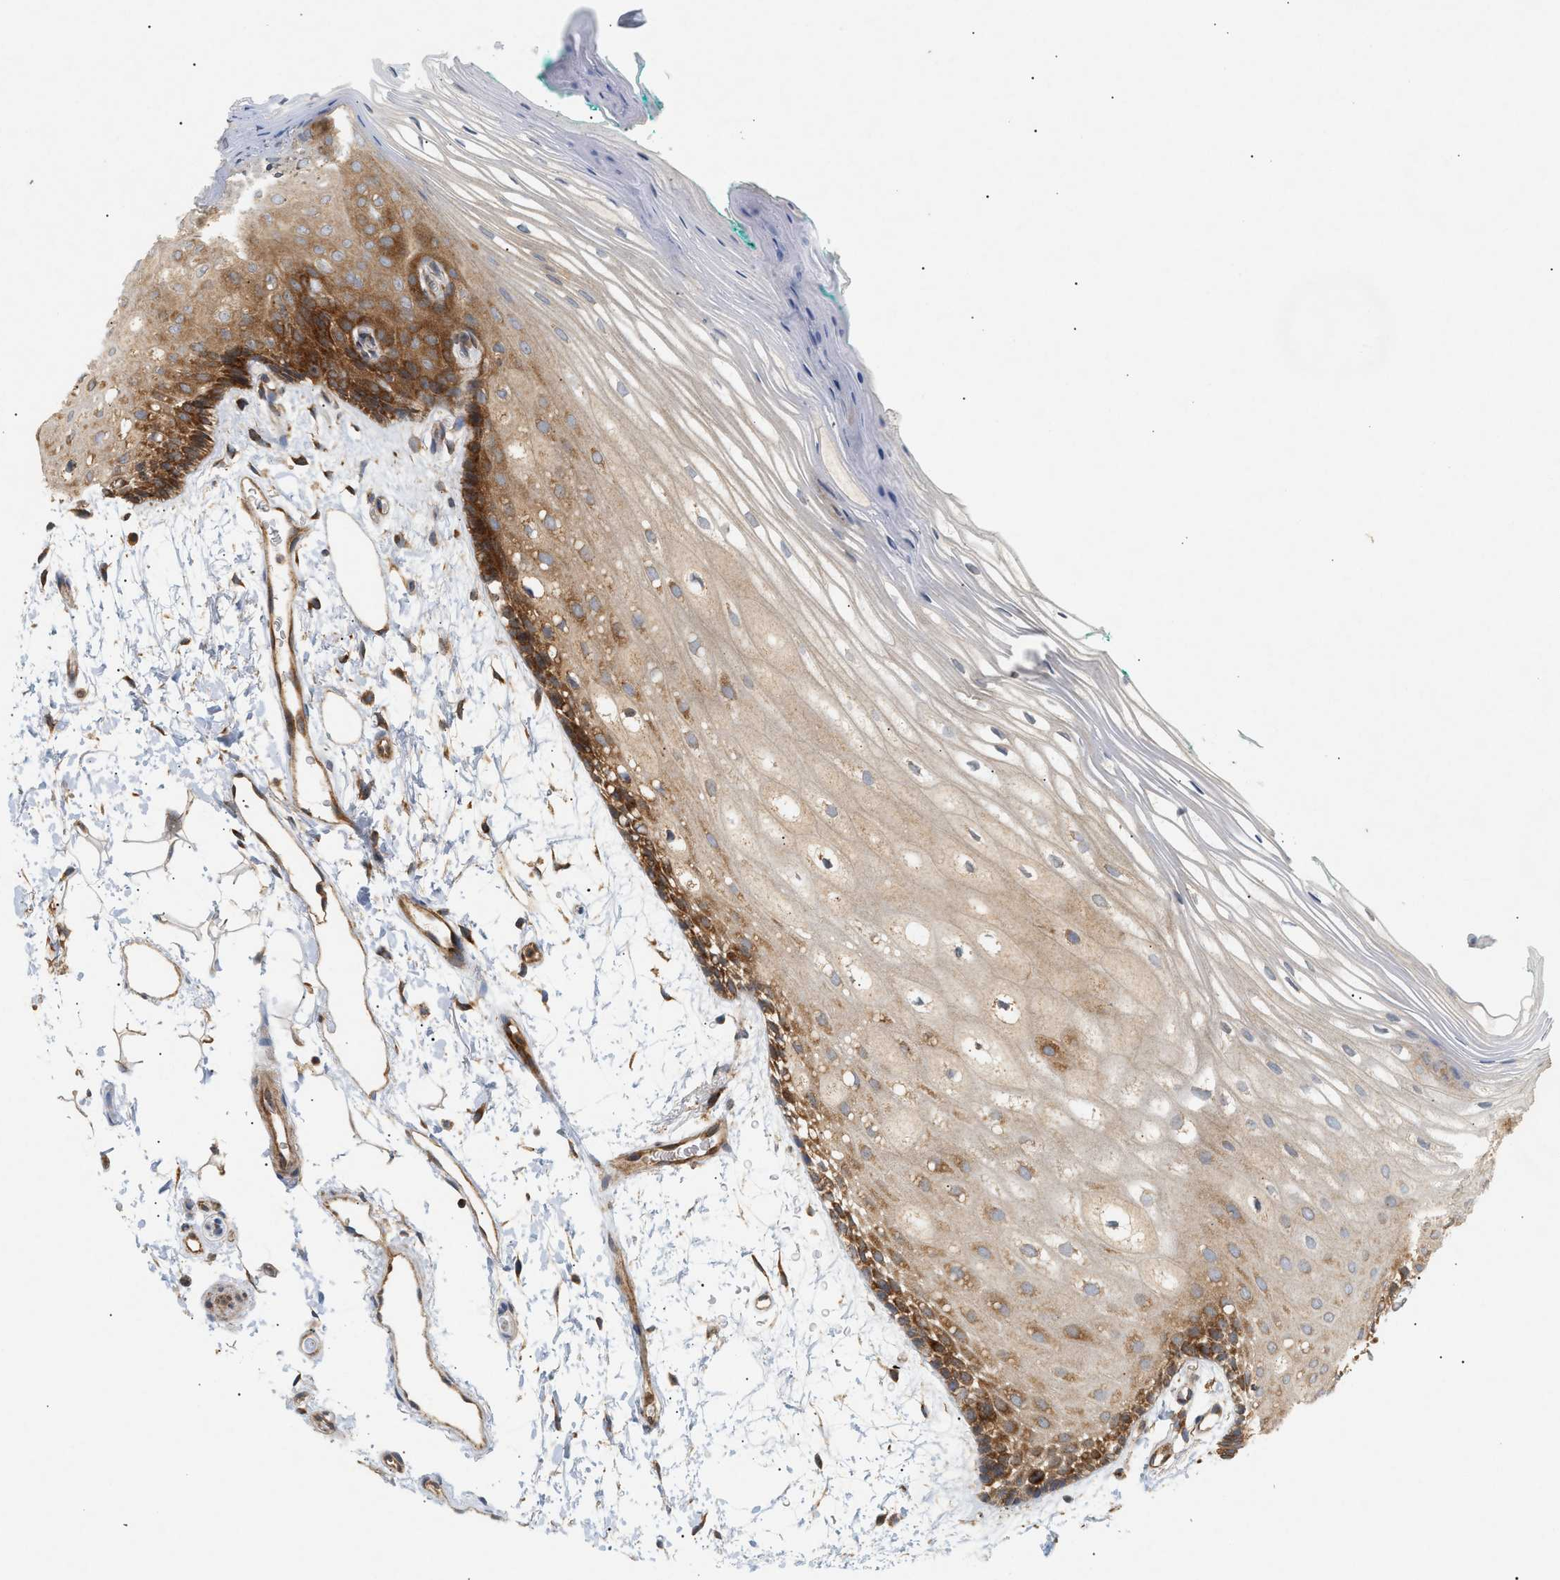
{"staining": {"intensity": "strong", "quantity": "<25%", "location": "cytoplasmic/membranous"}, "tissue": "oral mucosa", "cell_type": "Squamous epithelial cells", "image_type": "normal", "snomed": [{"axis": "morphology", "description": "Normal tissue, NOS"}, {"axis": "topography", "description": "Skeletal muscle"}, {"axis": "topography", "description": "Oral tissue"}, {"axis": "topography", "description": "Peripheral nerve tissue"}], "caption": "A micrograph showing strong cytoplasmic/membranous staining in about <25% of squamous epithelial cells in benign oral mucosa, as visualized by brown immunohistochemical staining.", "gene": "SHC1", "patient": {"sex": "female", "age": 84}}